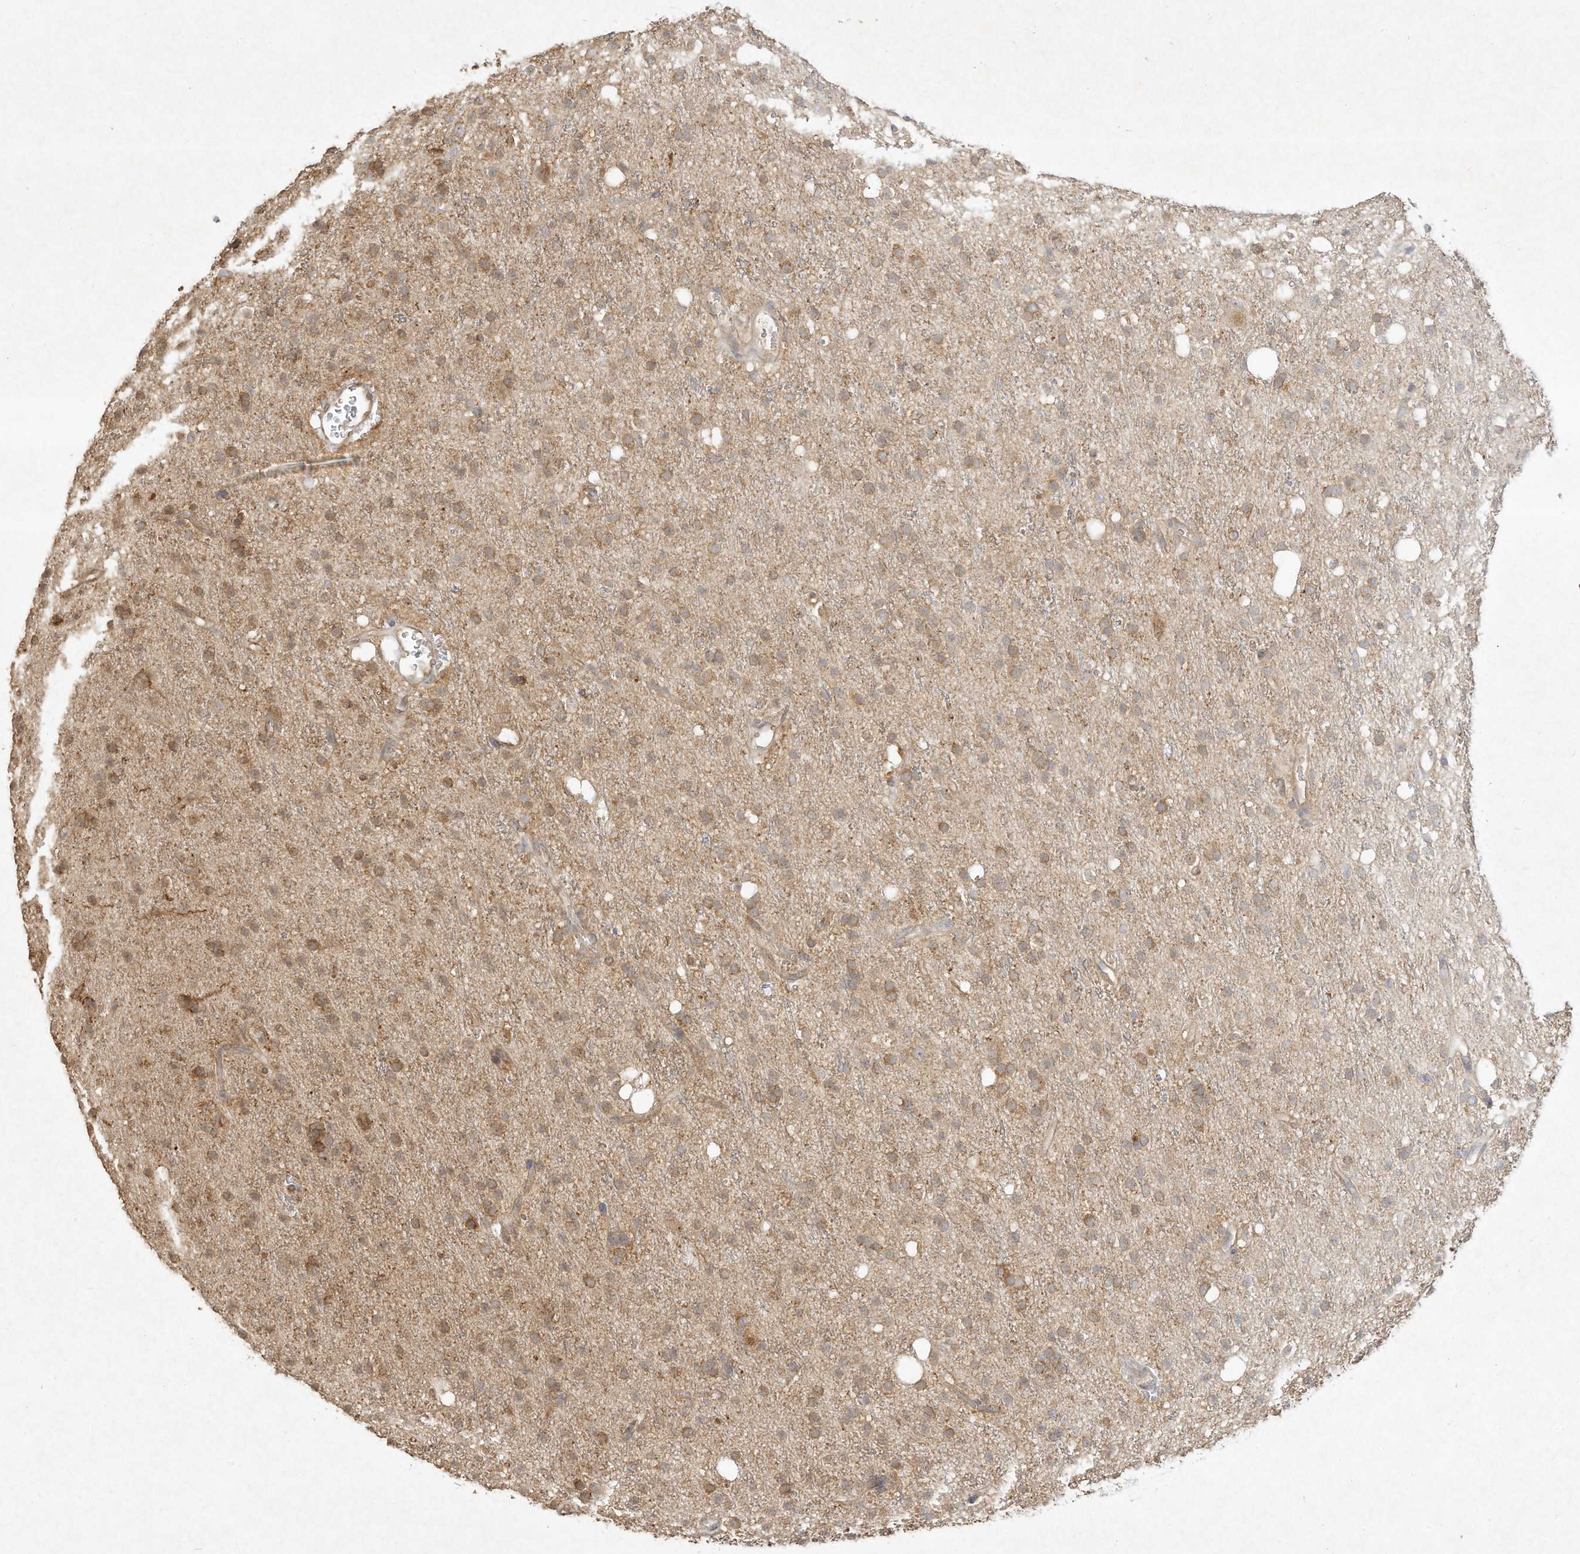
{"staining": {"intensity": "moderate", "quantity": ">75%", "location": "cytoplasmic/membranous"}, "tissue": "glioma", "cell_type": "Tumor cells", "image_type": "cancer", "snomed": [{"axis": "morphology", "description": "Glioma, malignant, High grade"}, {"axis": "topography", "description": "Brain"}], "caption": "This micrograph displays glioma stained with immunohistochemistry to label a protein in brown. The cytoplasmic/membranous of tumor cells show moderate positivity for the protein. Nuclei are counter-stained blue.", "gene": "DYNC1I2", "patient": {"sex": "male", "age": 47}}